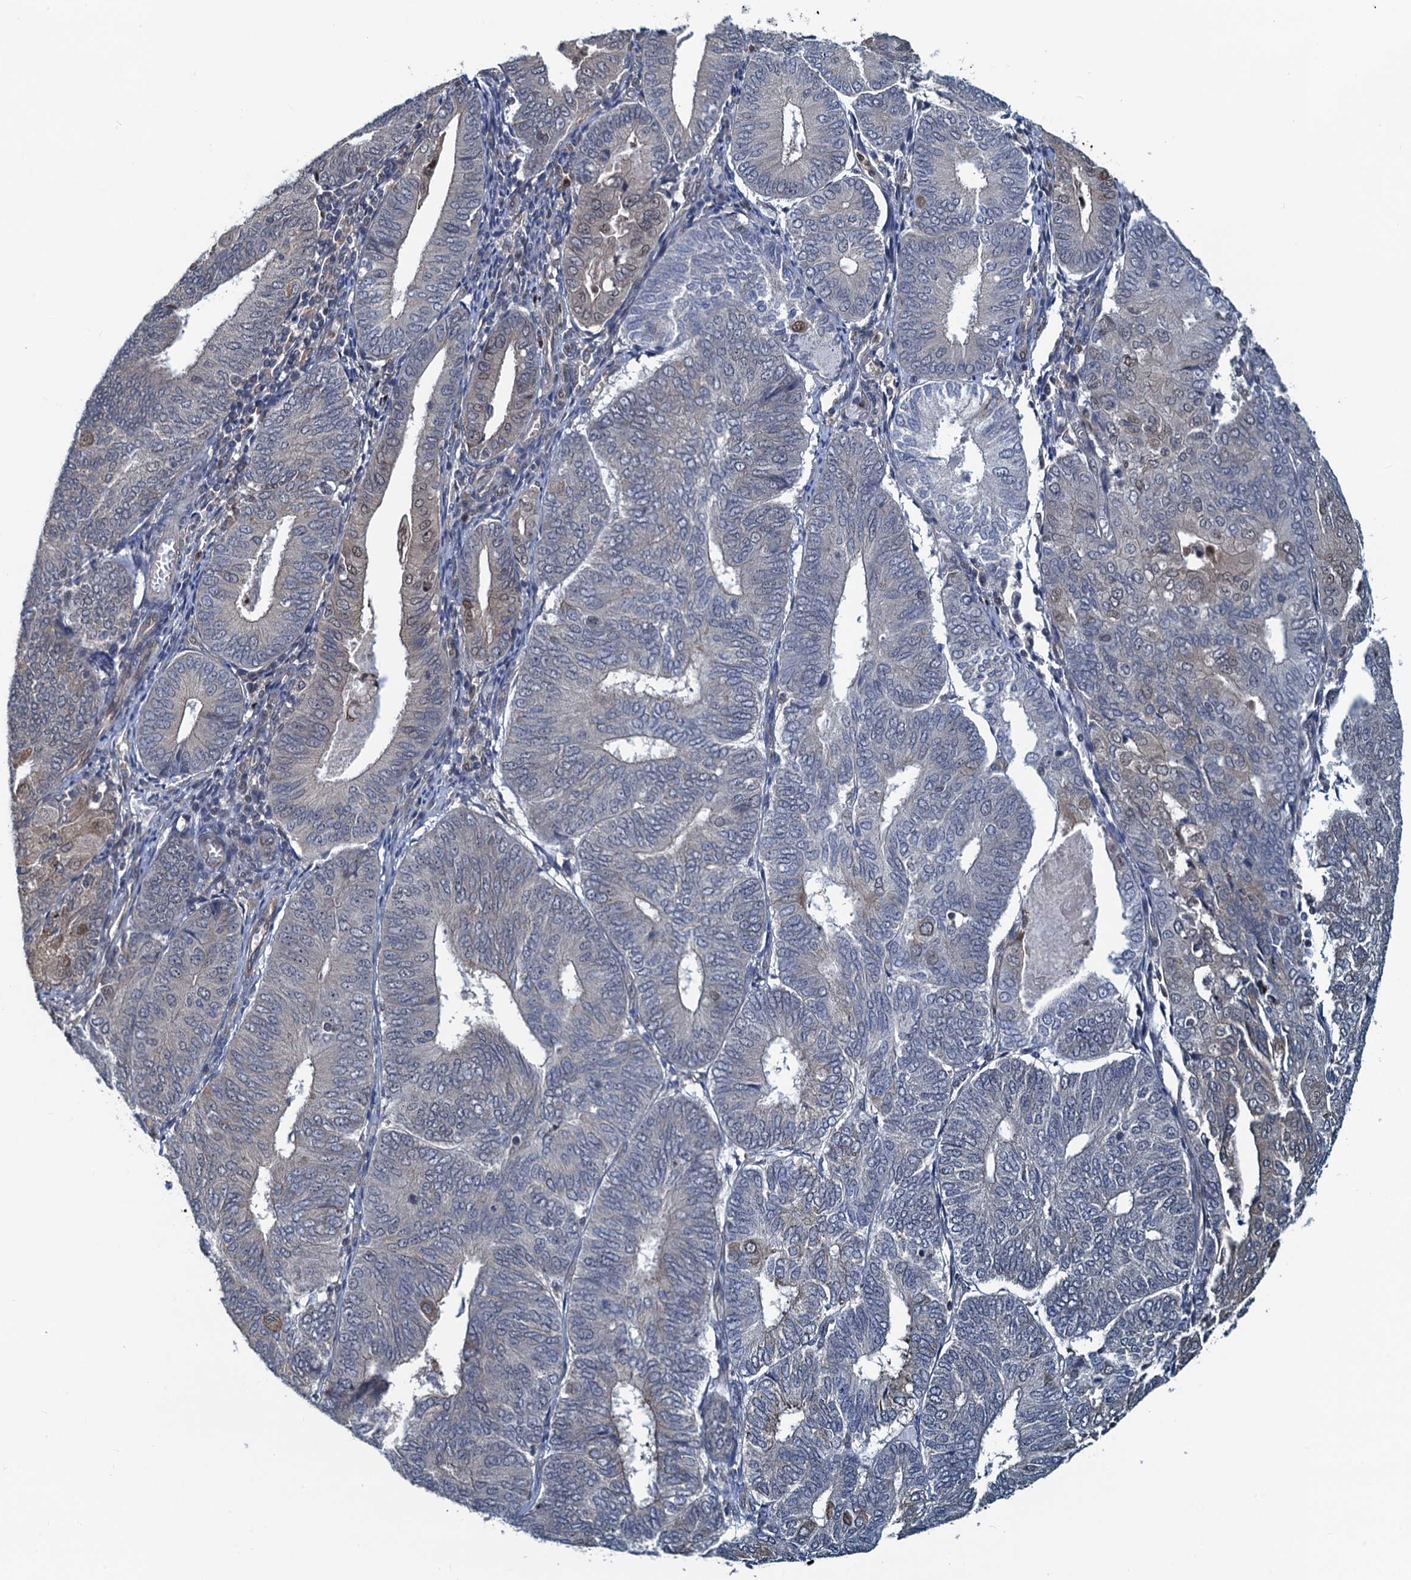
{"staining": {"intensity": "weak", "quantity": "<25%", "location": "nuclear"}, "tissue": "endometrial cancer", "cell_type": "Tumor cells", "image_type": "cancer", "snomed": [{"axis": "morphology", "description": "Adenocarcinoma, NOS"}, {"axis": "topography", "description": "Endometrium"}], "caption": "Tumor cells show no significant positivity in endometrial adenocarcinoma. Nuclei are stained in blue.", "gene": "RNF125", "patient": {"sex": "female", "age": 81}}